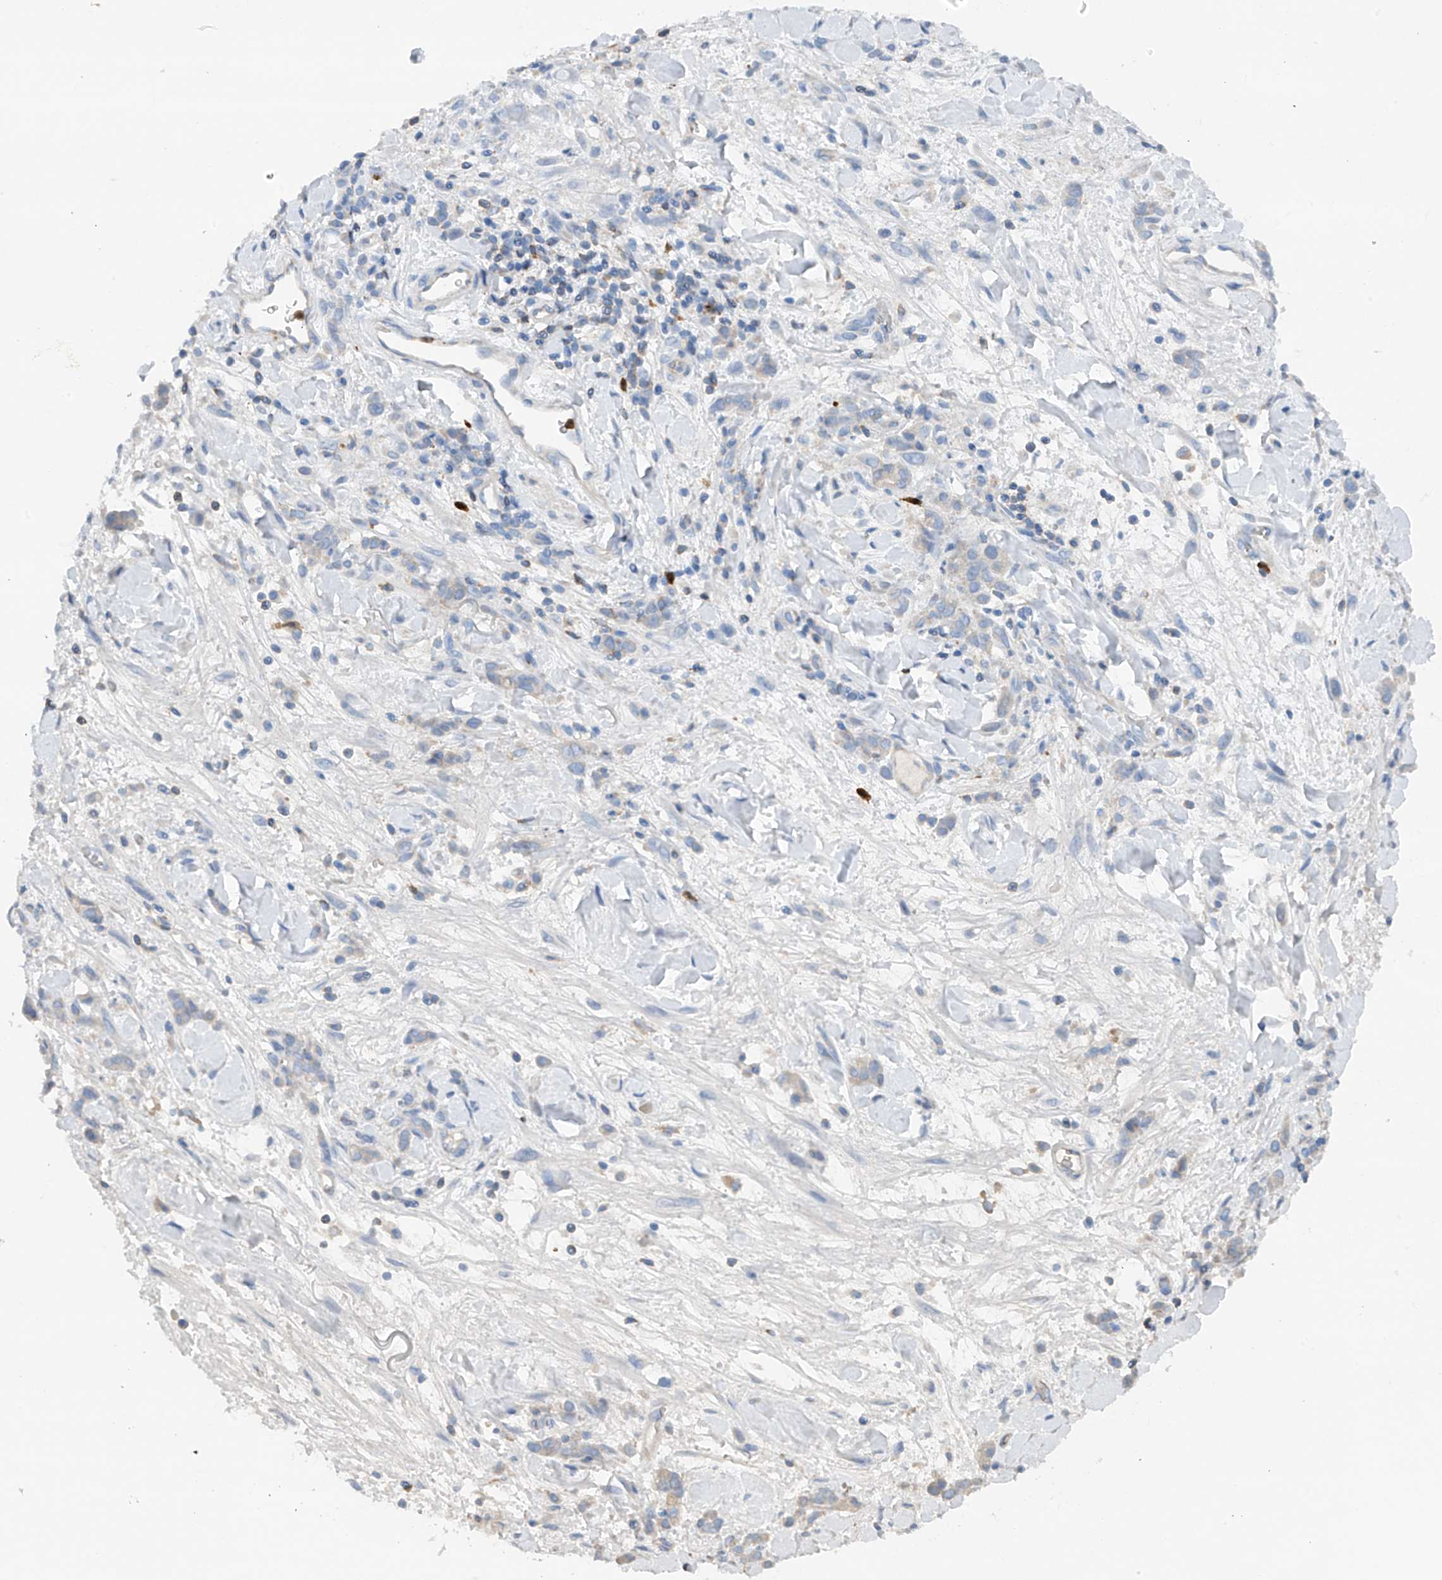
{"staining": {"intensity": "negative", "quantity": "none", "location": "none"}, "tissue": "stomach cancer", "cell_type": "Tumor cells", "image_type": "cancer", "snomed": [{"axis": "morphology", "description": "Normal tissue, NOS"}, {"axis": "morphology", "description": "Adenocarcinoma, NOS"}, {"axis": "topography", "description": "Stomach"}], "caption": "DAB (3,3'-diaminobenzidine) immunohistochemical staining of human stomach cancer displays no significant positivity in tumor cells. (Immunohistochemistry, brightfield microscopy, high magnification).", "gene": "PHACTR2", "patient": {"sex": "male", "age": 82}}